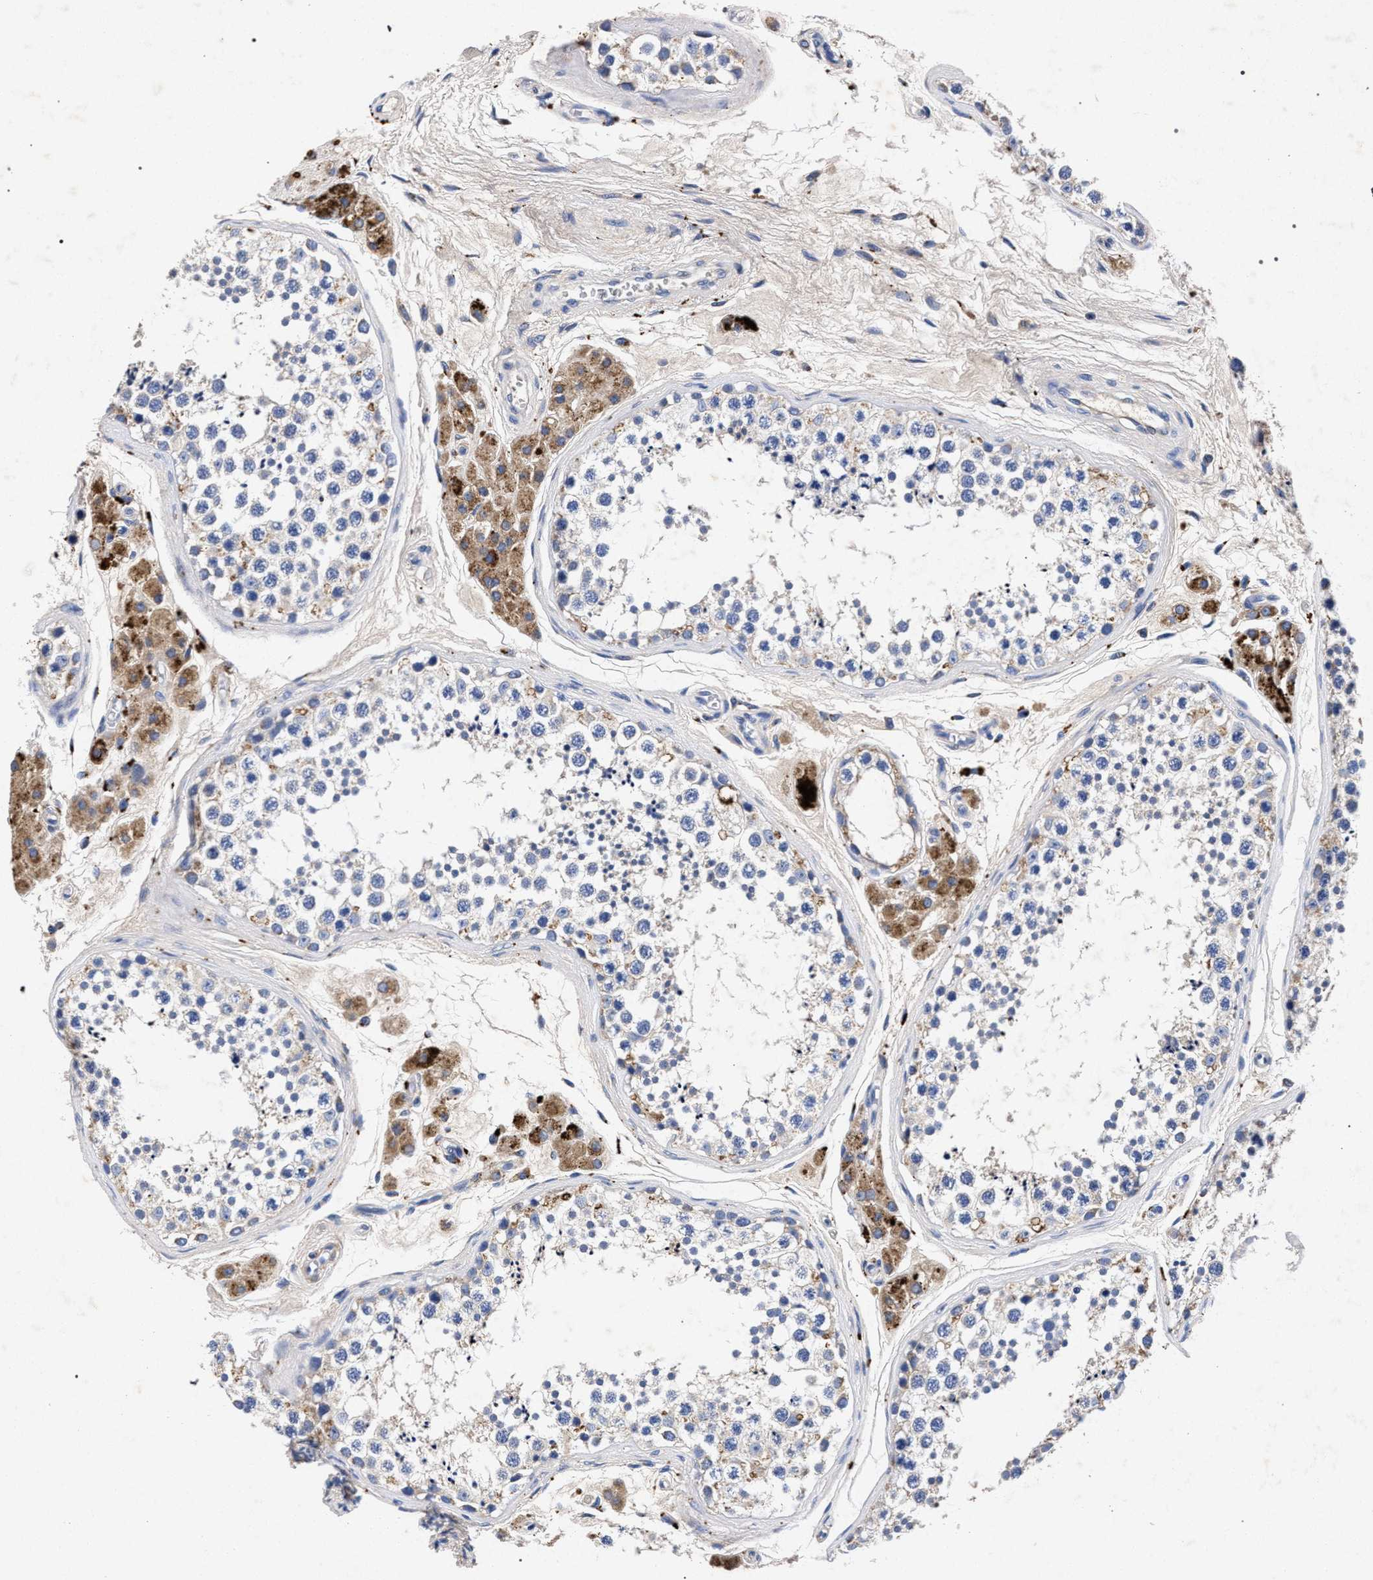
{"staining": {"intensity": "weak", "quantity": "<25%", "location": "cytoplasmic/membranous"}, "tissue": "testis", "cell_type": "Cells in seminiferous ducts", "image_type": "normal", "snomed": [{"axis": "morphology", "description": "Normal tissue, NOS"}, {"axis": "topography", "description": "Testis"}], "caption": "Immunohistochemistry of unremarkable testis shows no positivity in cells in seminiferous ducts.", "gene": "HSD17B14", "patient": {"sex": "male", "age": 56}}